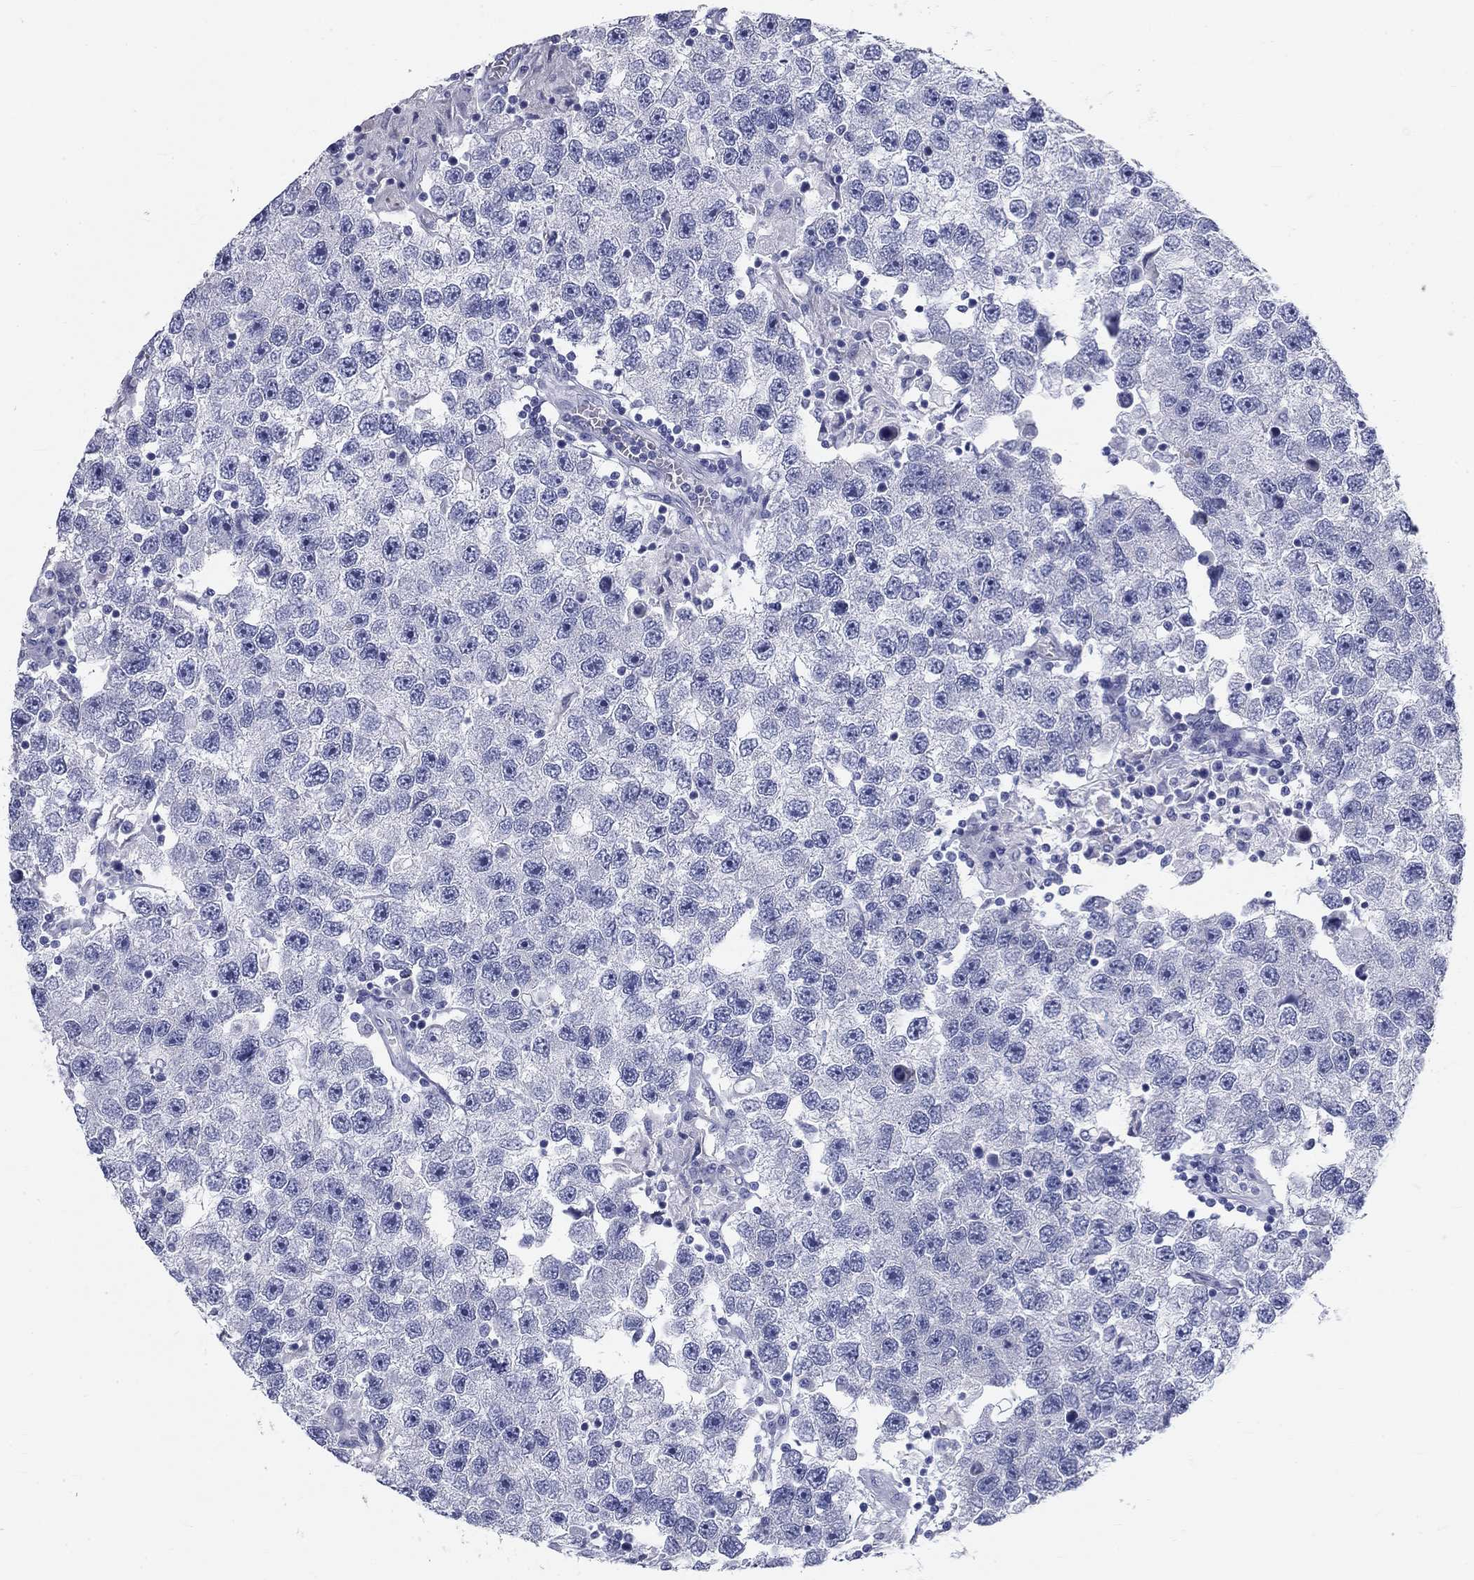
{"staining": {"intensity": "negative", "quantity": "none", "location": "none"}, "tissue": "testis cancer", "cell_type": "Tumor cells", "image_type": "cancer", "snomed": [{"axis": "morphology", "description": "Seminoma, NOS"}, {"axis": "topography", "description": "Testis"}], "caption": "High magnification brightfield microscopy of testis seminoma stained with DAB (brown) and counterstained with hematoxylin (blue): tumor cells show no significant staining.", "gene": "GALNTL5", "patient": {"sex": "male", "age": 26}}